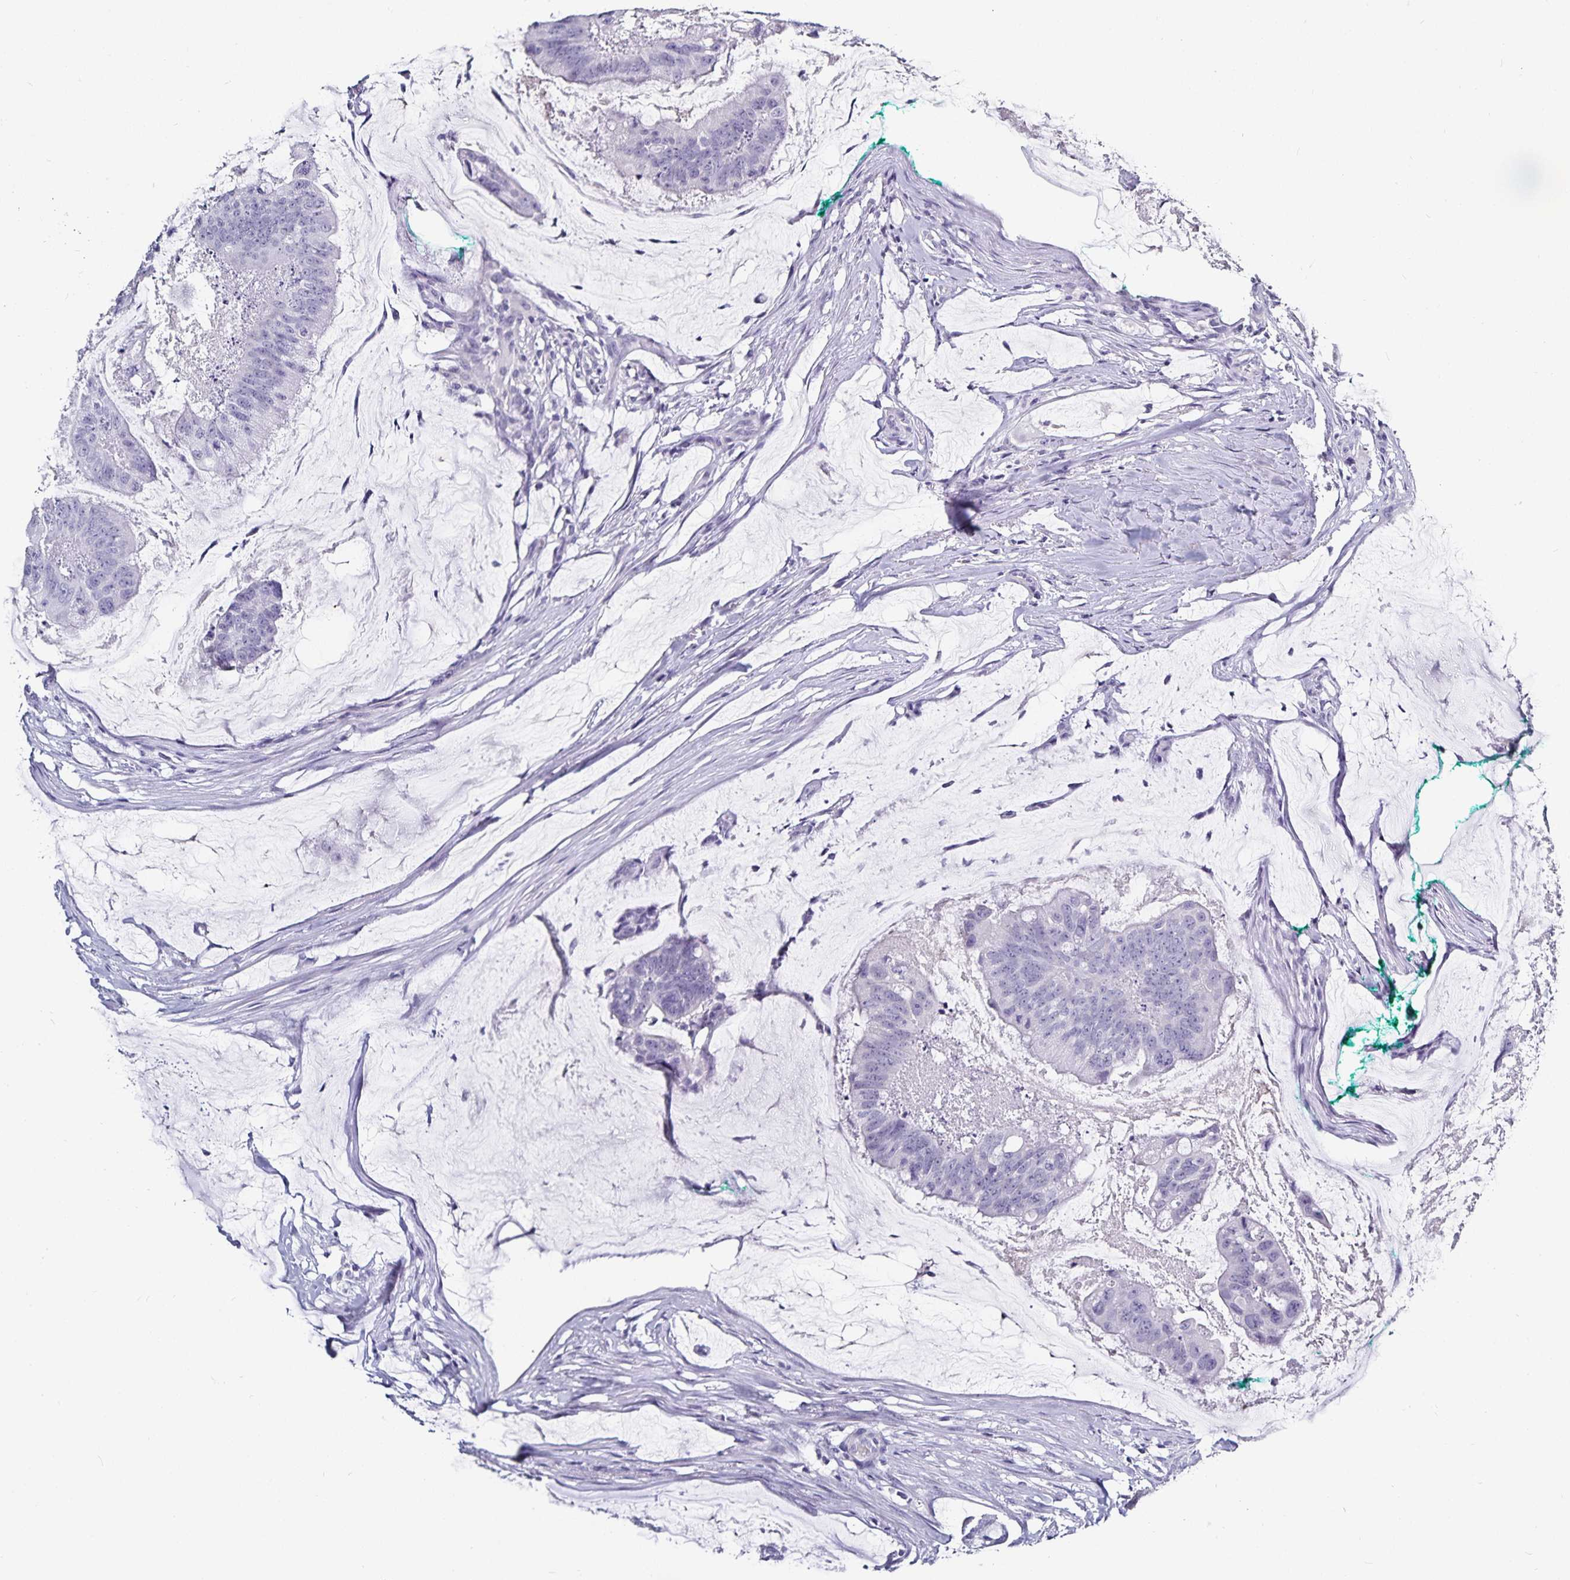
{"staining": {"intensity": "negative", "quantity": "none", "location": "none"}, "tissue": "colorectal cancer", "cell_type": "Tumor cells", "image_type": "cancer", "snomed": [{"axis": "morphology", "description": "Adenocarcinoma, NOS"}, {"axis": "topography", "description": "Colon"}], "caption": "Colorectal adenocarcinoma stained for a protein using immunohistochemistry (IHC) exhibits no staining tumor cells.", "gene": "TTR", "patient": {"sex": "male", "age": 62}}